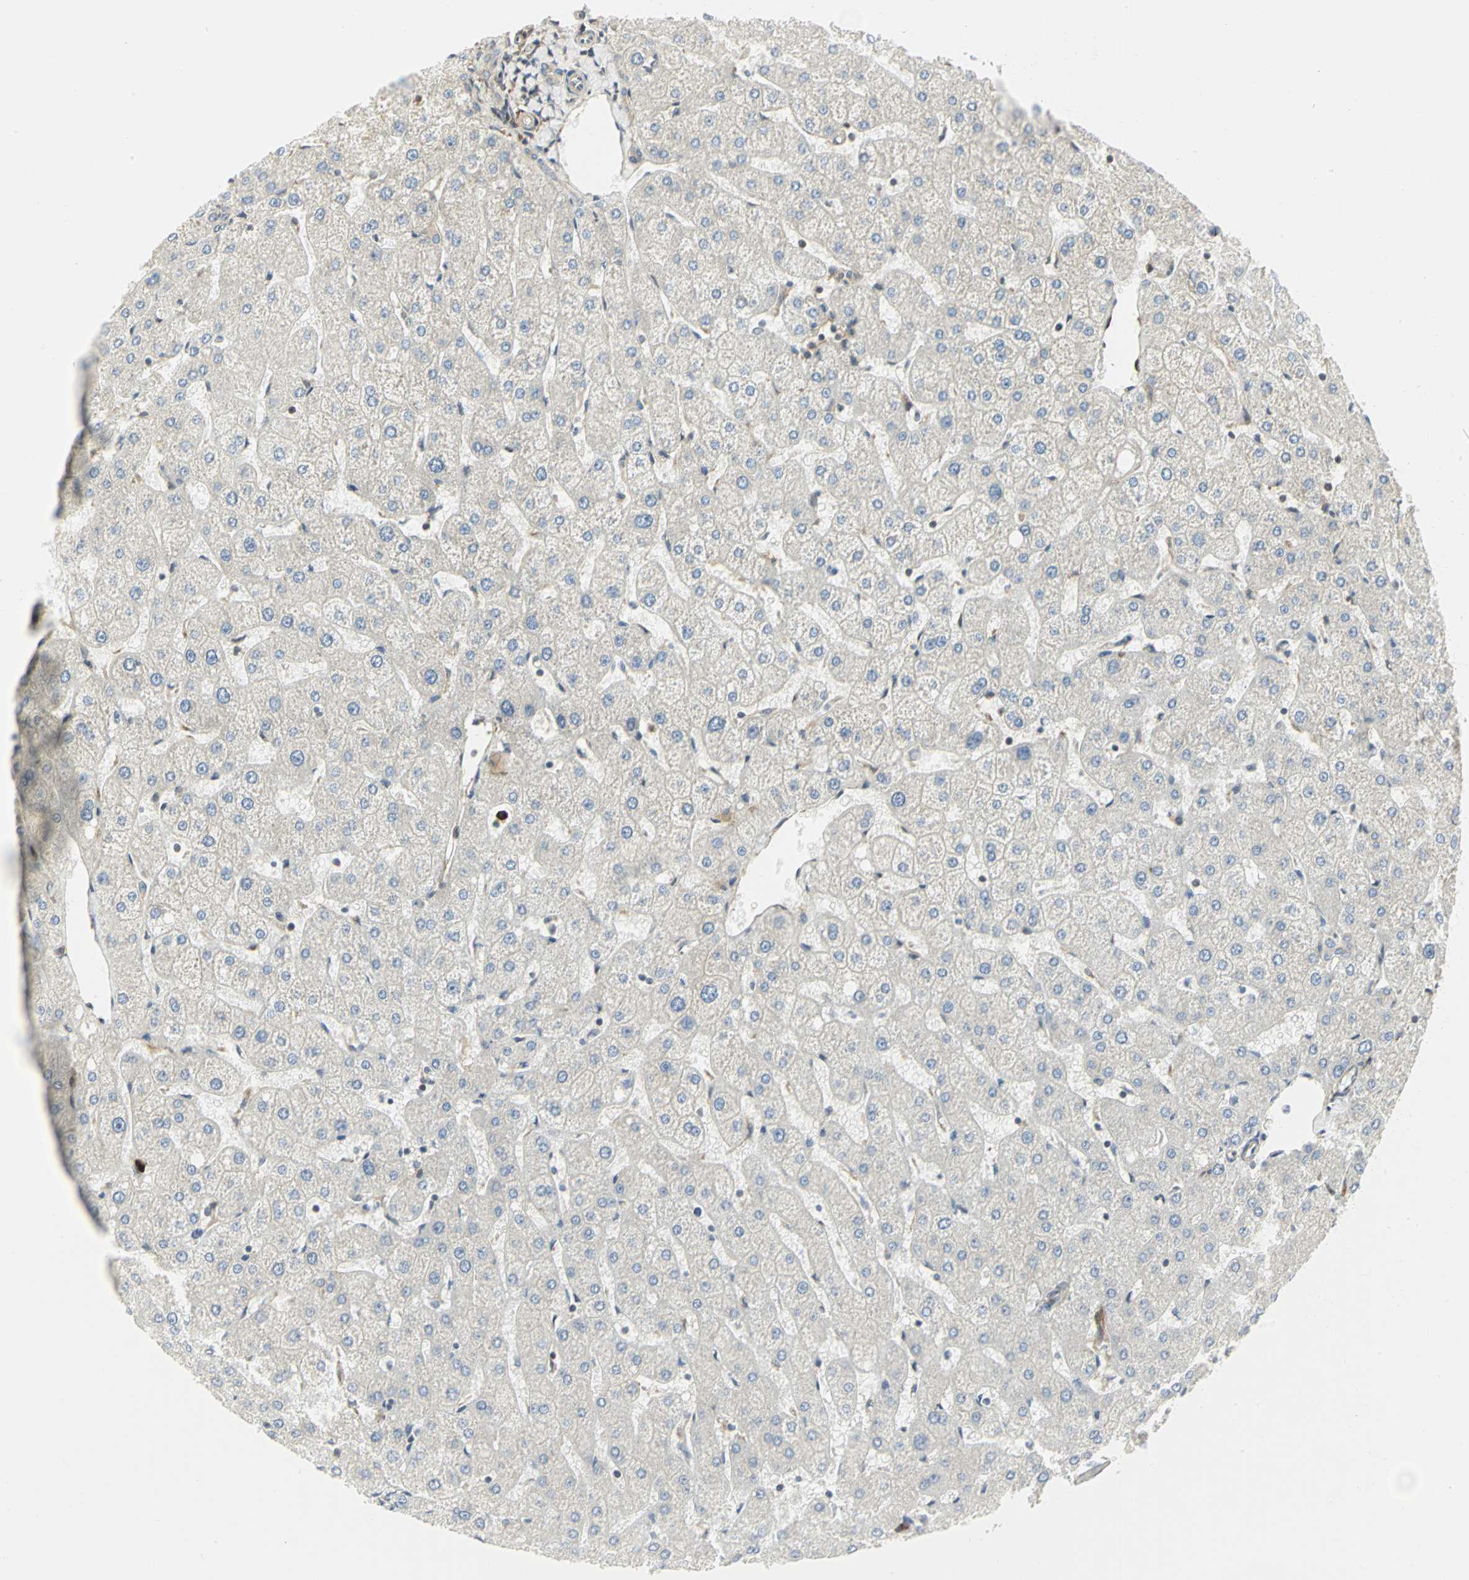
{"staining": {"intensity": "negative", "quantity": "none", "location": "none"}, "tissue": "liver", "cell_type": "Cholangiocytes", "image_type": "normal", "snomed": [{"axis": "morphology", "description": "Normal tissue, NOS"}, {"axis": "topography", "description": "Liver"}], "caption": "This histopathology image is of benign liver stained with immunohistochemistry to label a protein in brown with the nuclei are counter-stained blue. There is no positivity in cholangiocytes.", "gene": "EEA1", "patient": {"sex": "male", "age": 67}}